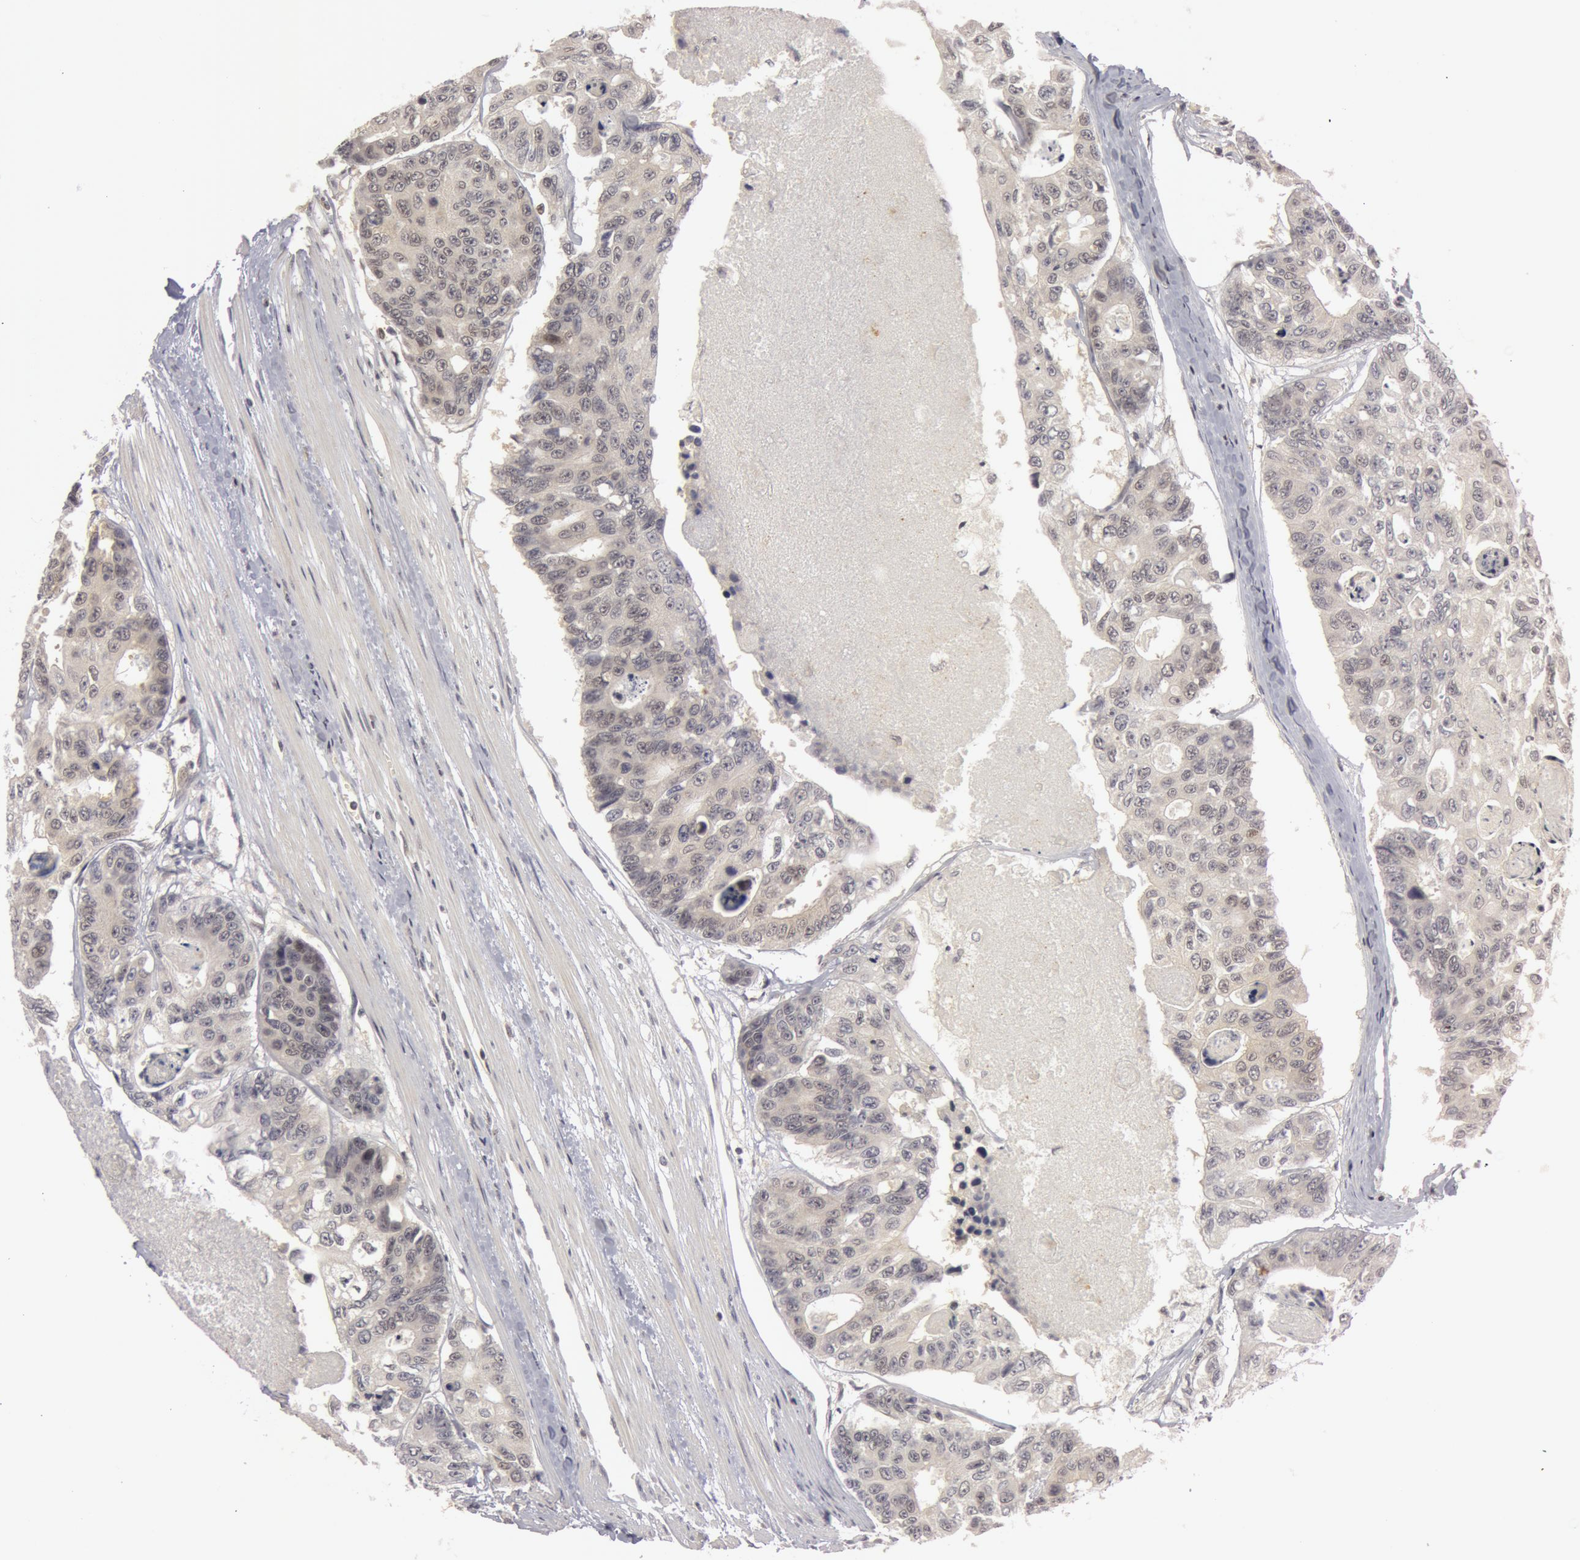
{"staining": {"intensity": "weak", "quantity": "25%-75%", "location": "nuclear"}, "tissue": "colorectal cancer", "cell_type": "Tumor cells", "image_type": "cancer", "snomed": [{"axis": "morphology", "description": "Adenocarcinoma, NOS"}, {"axis": "topography", "description": "Colon"}], "caption": "Immunohistochemical staining of adenocarcinoma (colorectal) exhibits low levels of weak nuclear protein expression in about 25%-75% of tumor cells.", "gene": "OASL", "patient": {"sex": "female", "age": 86}}